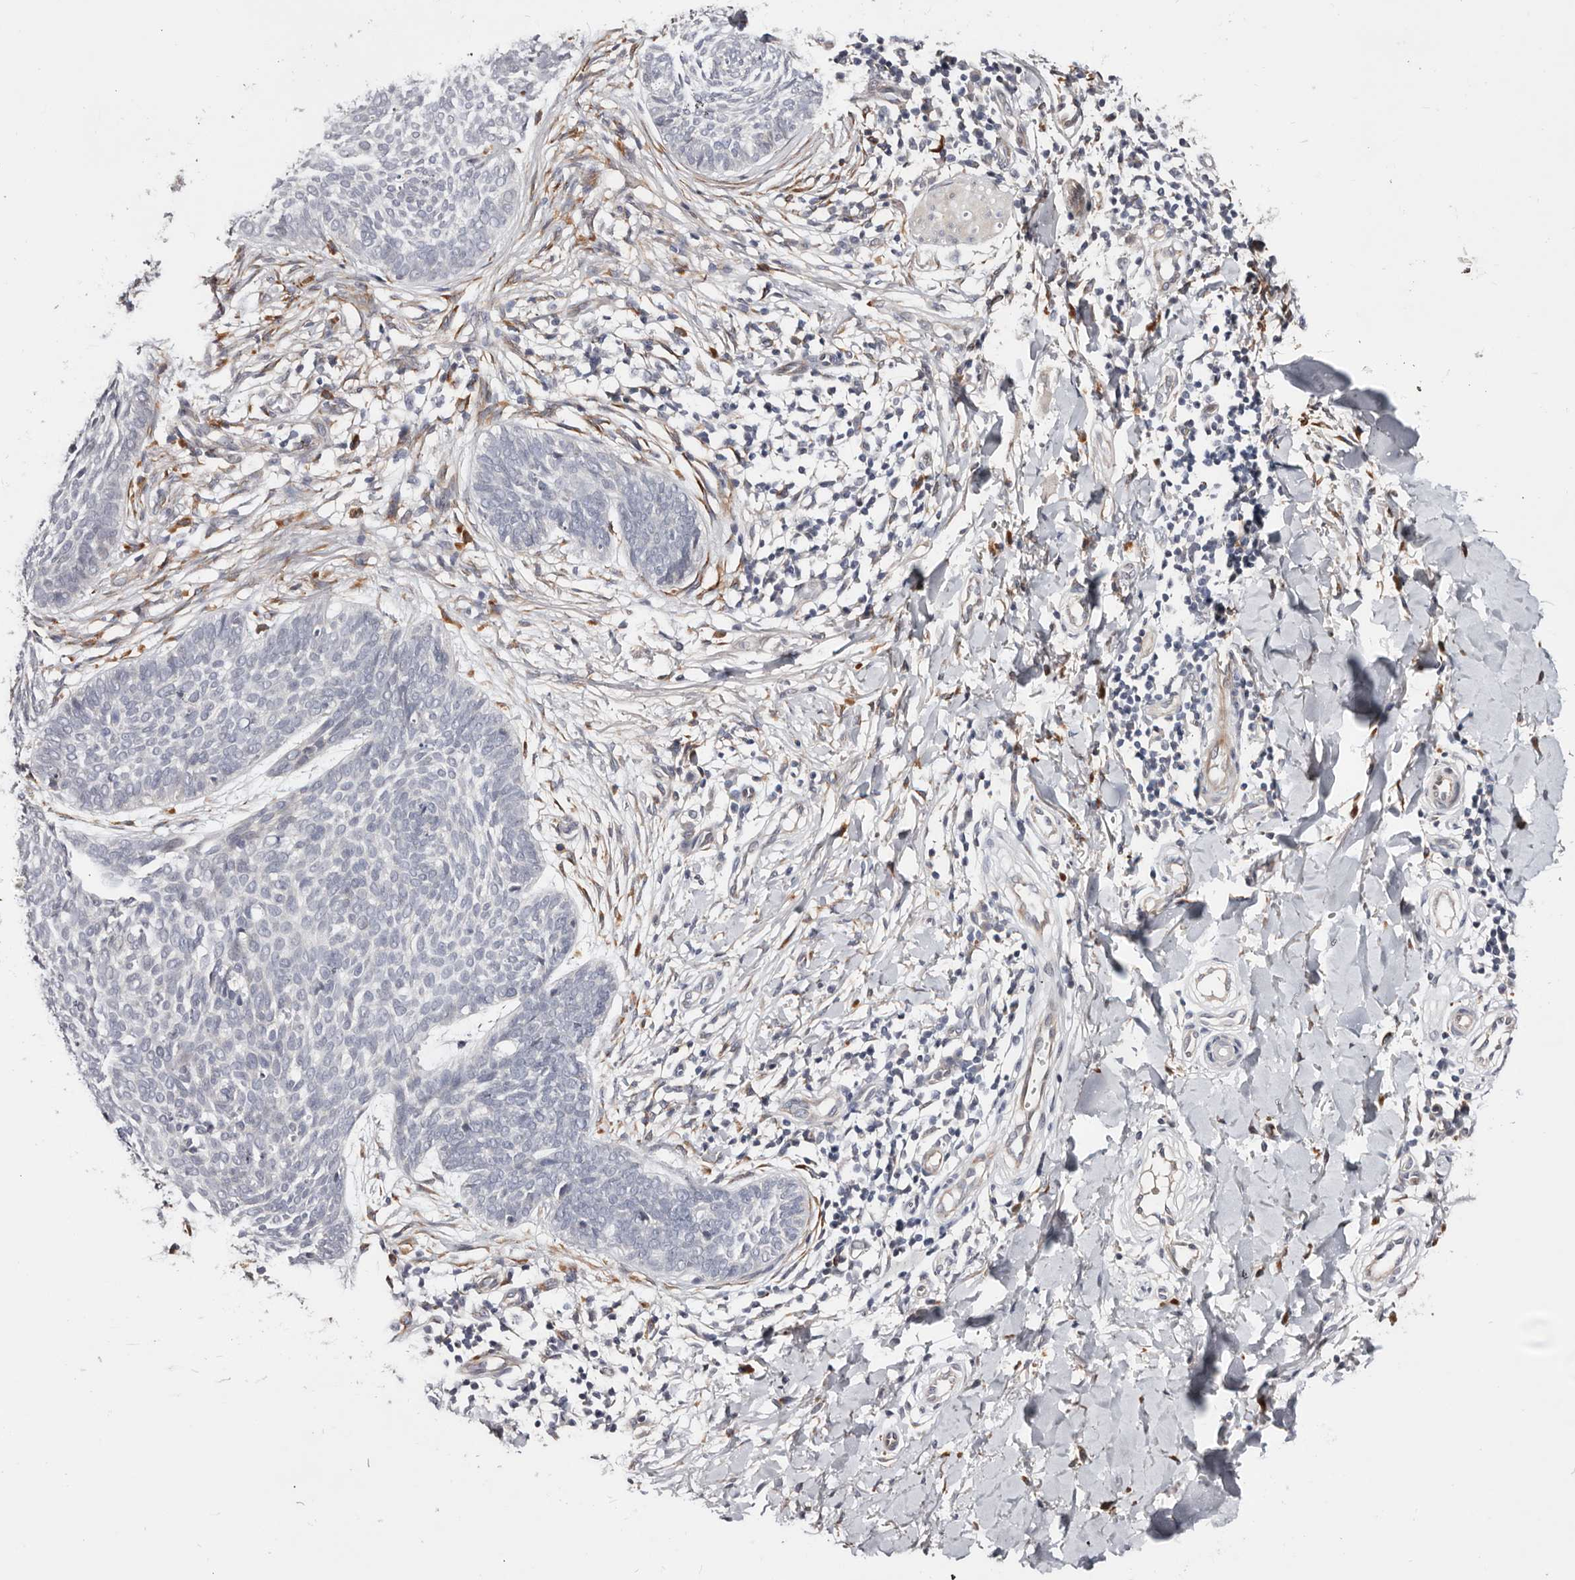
{"staining": {"intensity": "negative", "quantity": "none", "location": "none"}, "tissue": "skin cancer", "cell_type": "Tumor cells", "image_type": "cancer", "snomed": [{"axis": "morphology", "description": "Basal cell carcinoma"}, {"axis": "topography", "description": "Skin"}], "caption": "Histopathology image shows no significant protein expression in tumor cells of skin cancer.", "gene": "USH1C", "patient": {"sex": "female", "age": 64}}